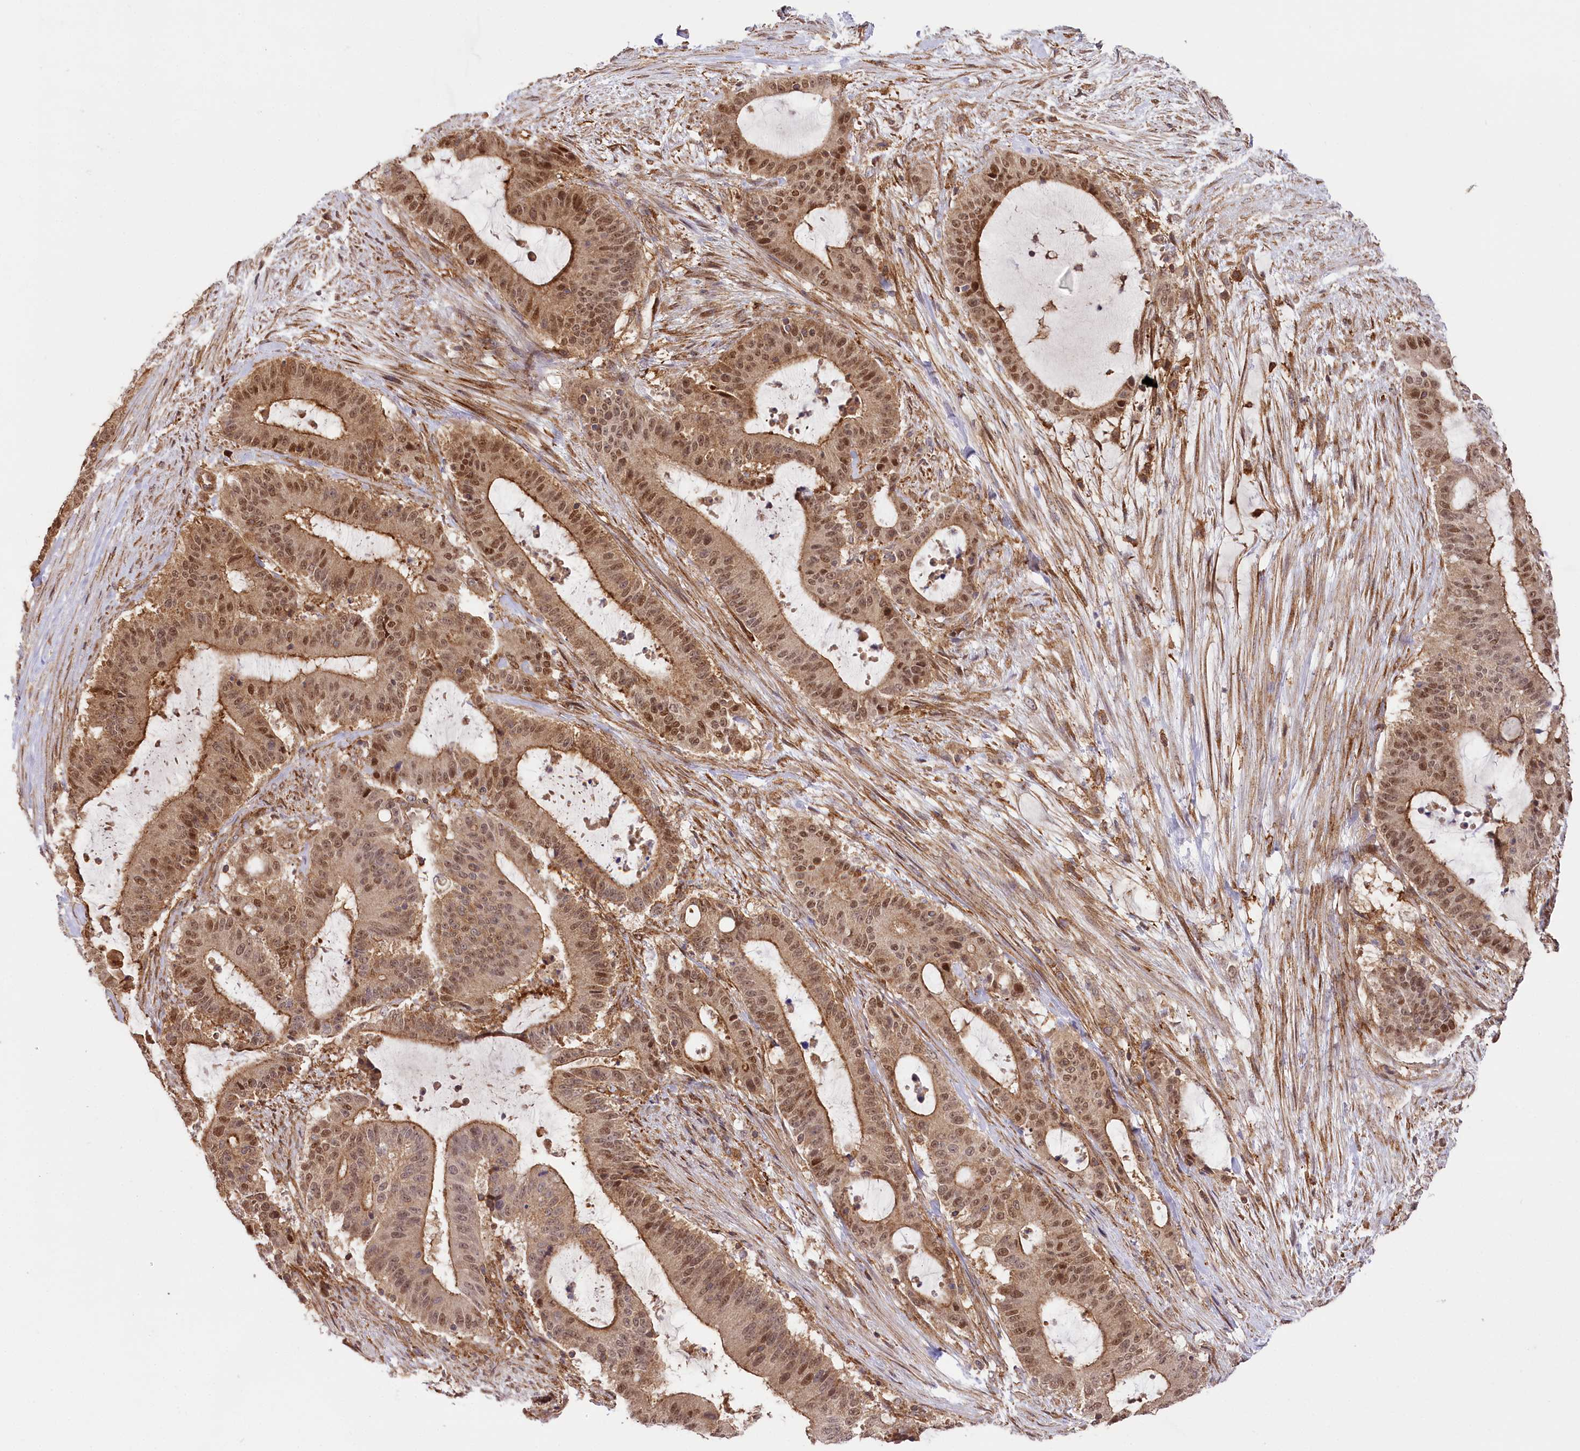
{"staining": {"intensity": "moderate", "quantity": ">75%", "location": "cytoplasmic/membranous,nuclear"}, "tissue": "liver cancer", "cell_type": "Tumor cells", "image_type": "cancer", "snomed": [{"axis": "morphology", "description": "Normal tissue, NOS"}, {"axis": "morphology", "description": "Cholangiocarcinoma"}, {"axis": "topography", "description": "Liver"}, {"axis": "topography", "description": "Peripheral nerve tissue"}], "caption": "IHC of liver cancer demonstrates medium levels of moderate cytoplasmic/membranous and nuclear positivity in about >75% of tumor cells.", "gene": "CCDC91", "patient": {"sex": "female", "age": 73}}